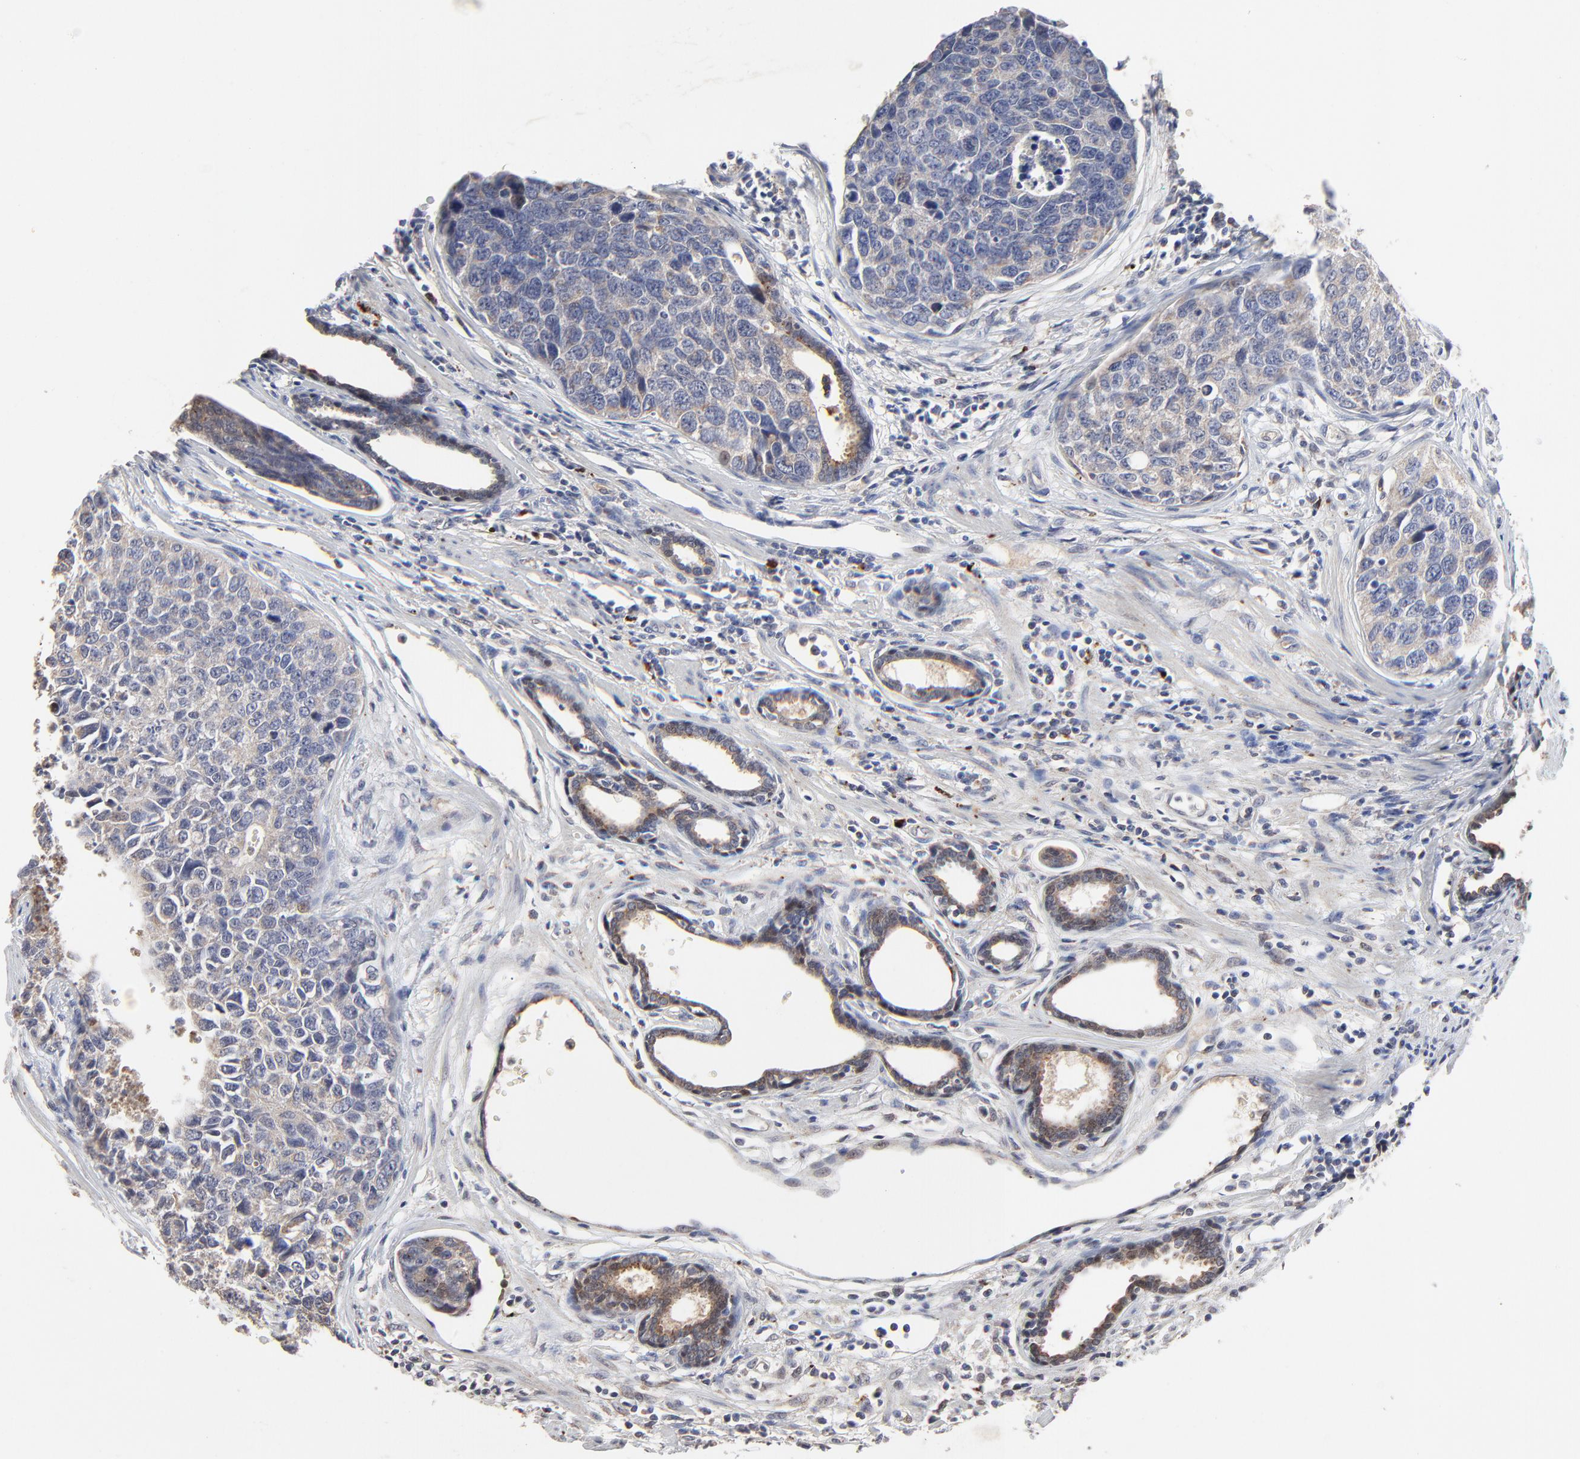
{"staining": {"intensity": "weak", "quantity": ">75%", "location": "cytoplasmic/membranous"}, "tissue": "urothelial cancer", "cell_type": "Tumor cells", "image_type": "cancer", "snomed": [{"axis": "morphology", "description": "Urothelial carcinoma, High grade"}, {"axis": "topography", "description": "Urinary bladder"}], "caption": "This histopathology image demonstrates urothelial carcinoma (high-grade) stained with IHC to label a protein in brown. The cytoplasmic/membranous of tumor cells show weak positivity for the protein. Nuclei are counter-stained blue.", "gene": "LGALS3", "patient": {"sex": "male", "age": 81}}